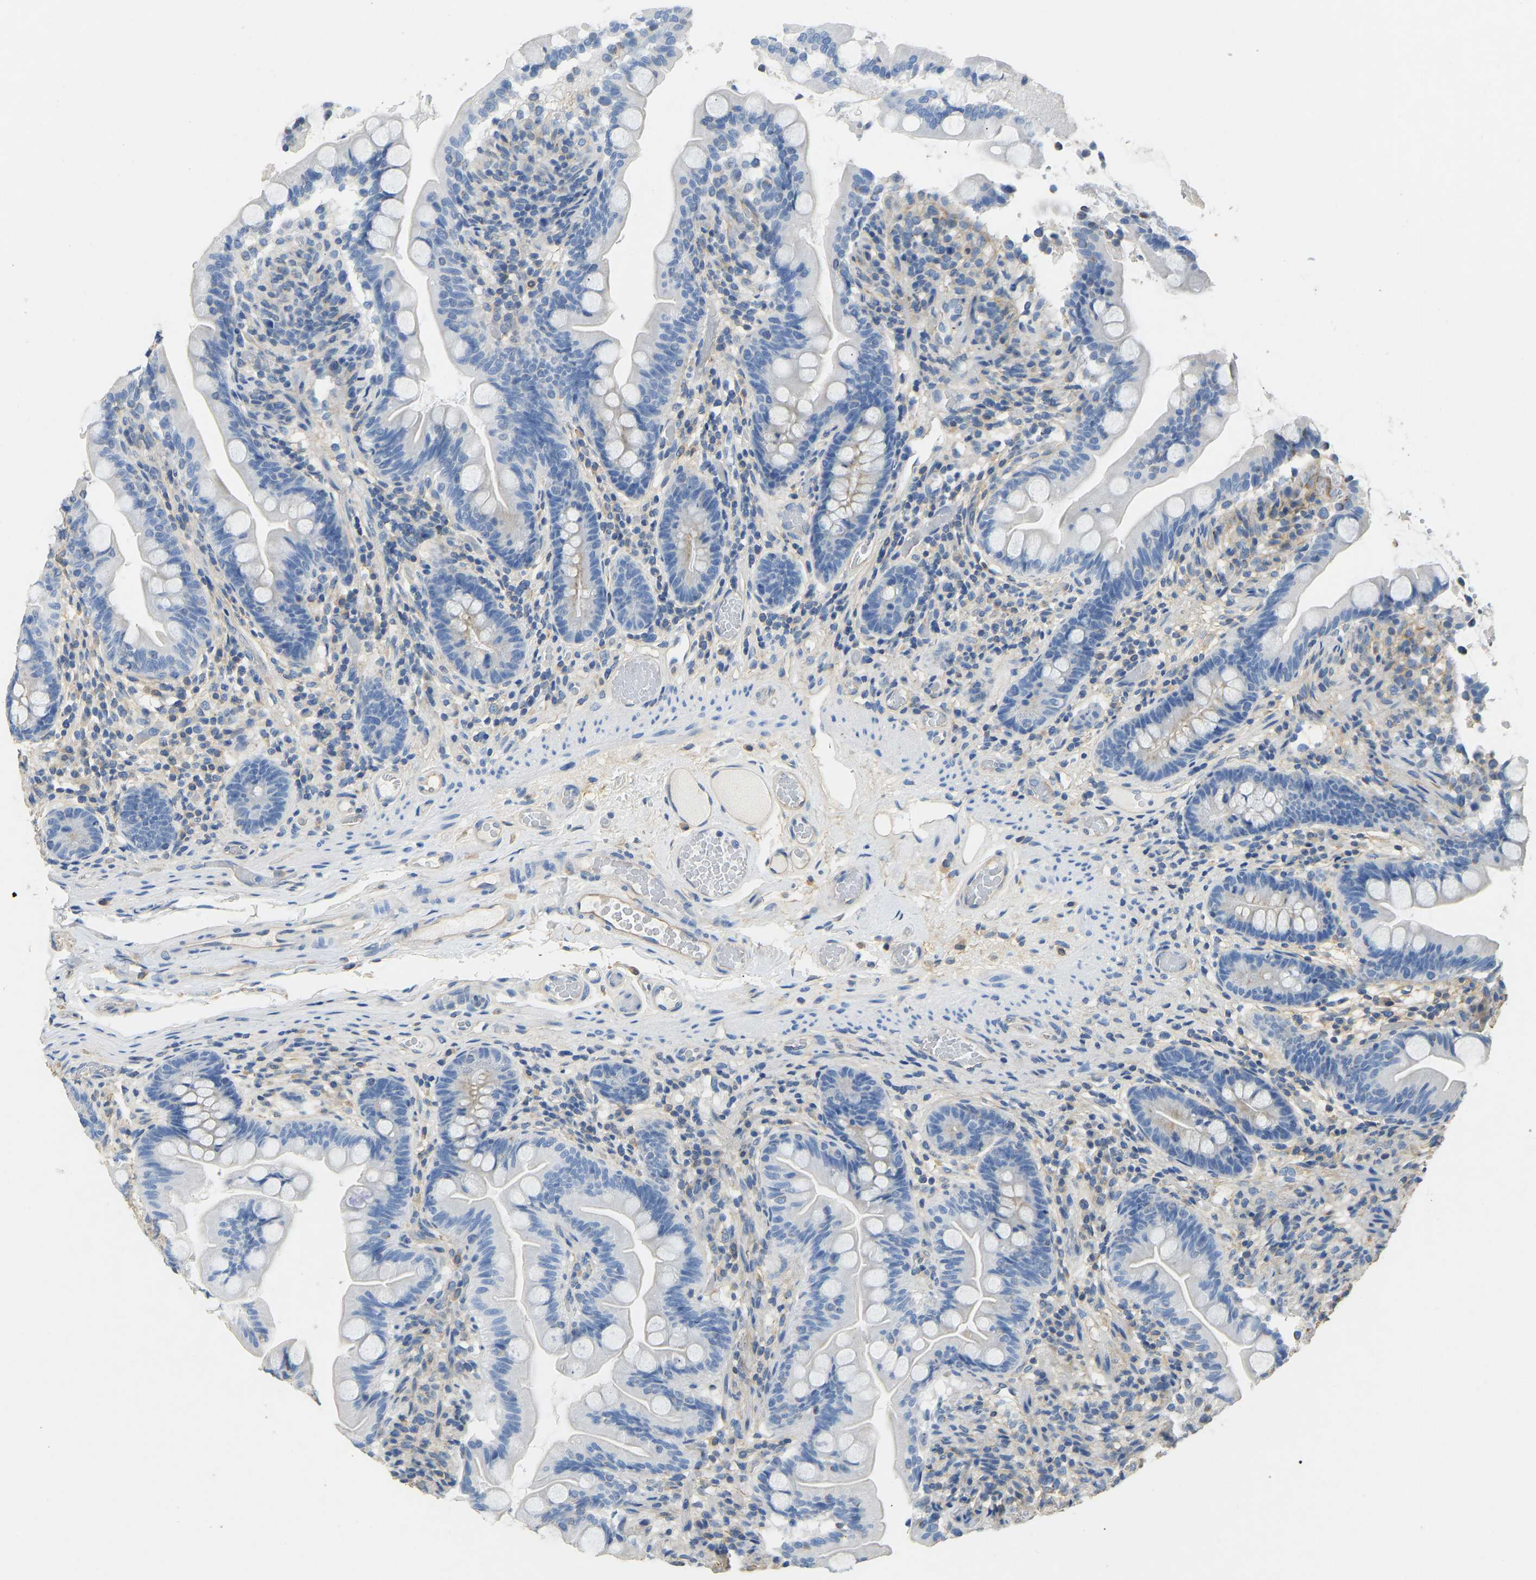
{"staining": {"intensity": "negative", "quantity": "none", "location": "none"}, "tissue": "small intestine", "cell_type": "Glandular cells", "image_type": "normal", "snomed": [{"axis": "morphology", "description": "Normal tissue, NOS"}, {"axis": "topography", "description": "Small intestine"}], "caption": "The image shows no staining of glandular cells in unremarkable small intestine. Nuclei are stained in blue.", "gene": "TECTA", "patient": {"sex": "female", "age": 56}}